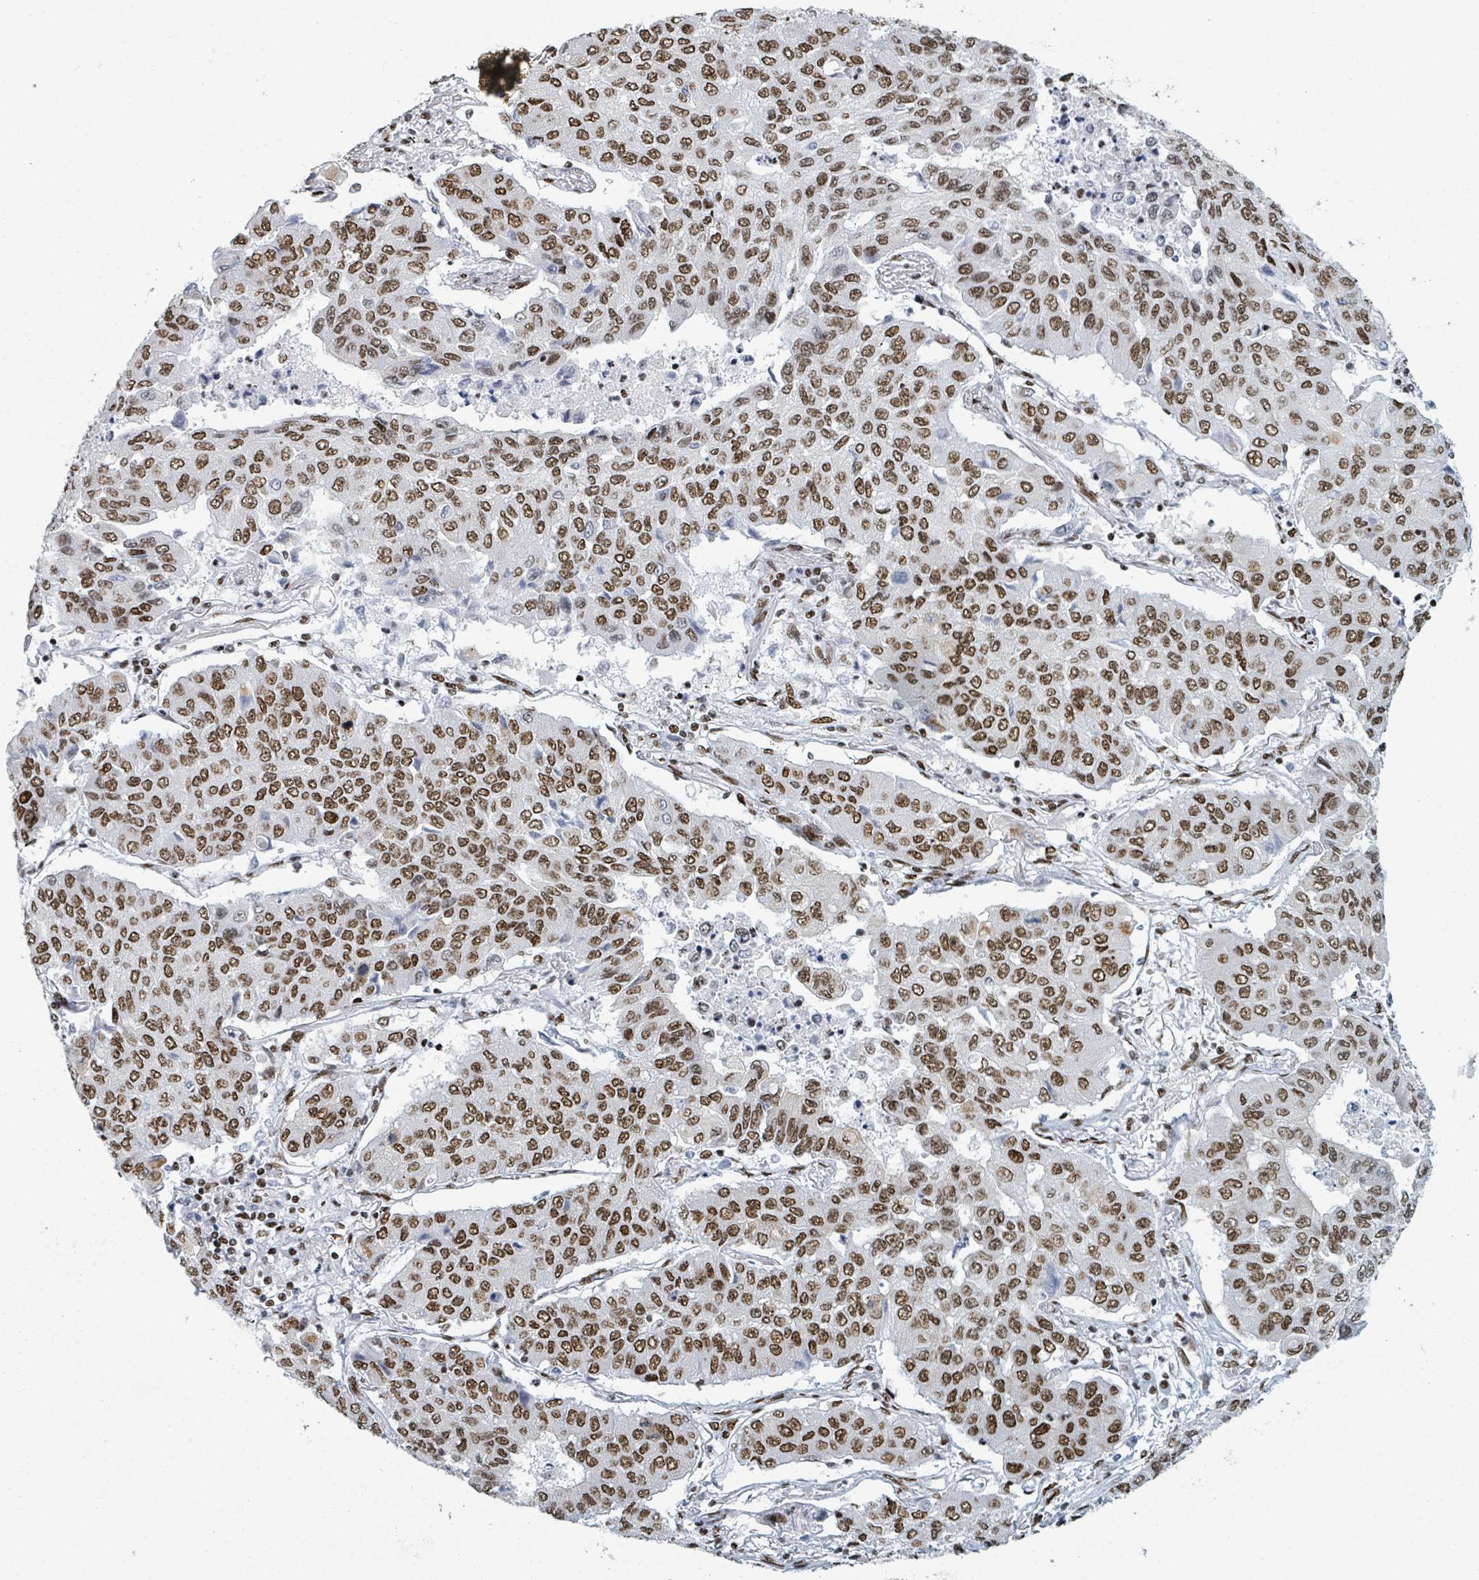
{"staining": {"intensity": "moderate", "quantity": ">75%", "location": "nuclear"}, "tissue": "lung cancer", "cell_type": "Tumor cells", "image_type": "cancer", "snomed": [{"axis": "morphology", "description": "Squamous cell carcinoma, NOS"}, {"axis": "topography", "description": "Lung"}], "caption": "Approximately >75% of tumor cells in human lung cancer demonstrate moderate nuclear protein staining as visualized by brown immunohistochemical staining.", "gene": "DHX16", "patient": {"sex": "male", "age": 74}}